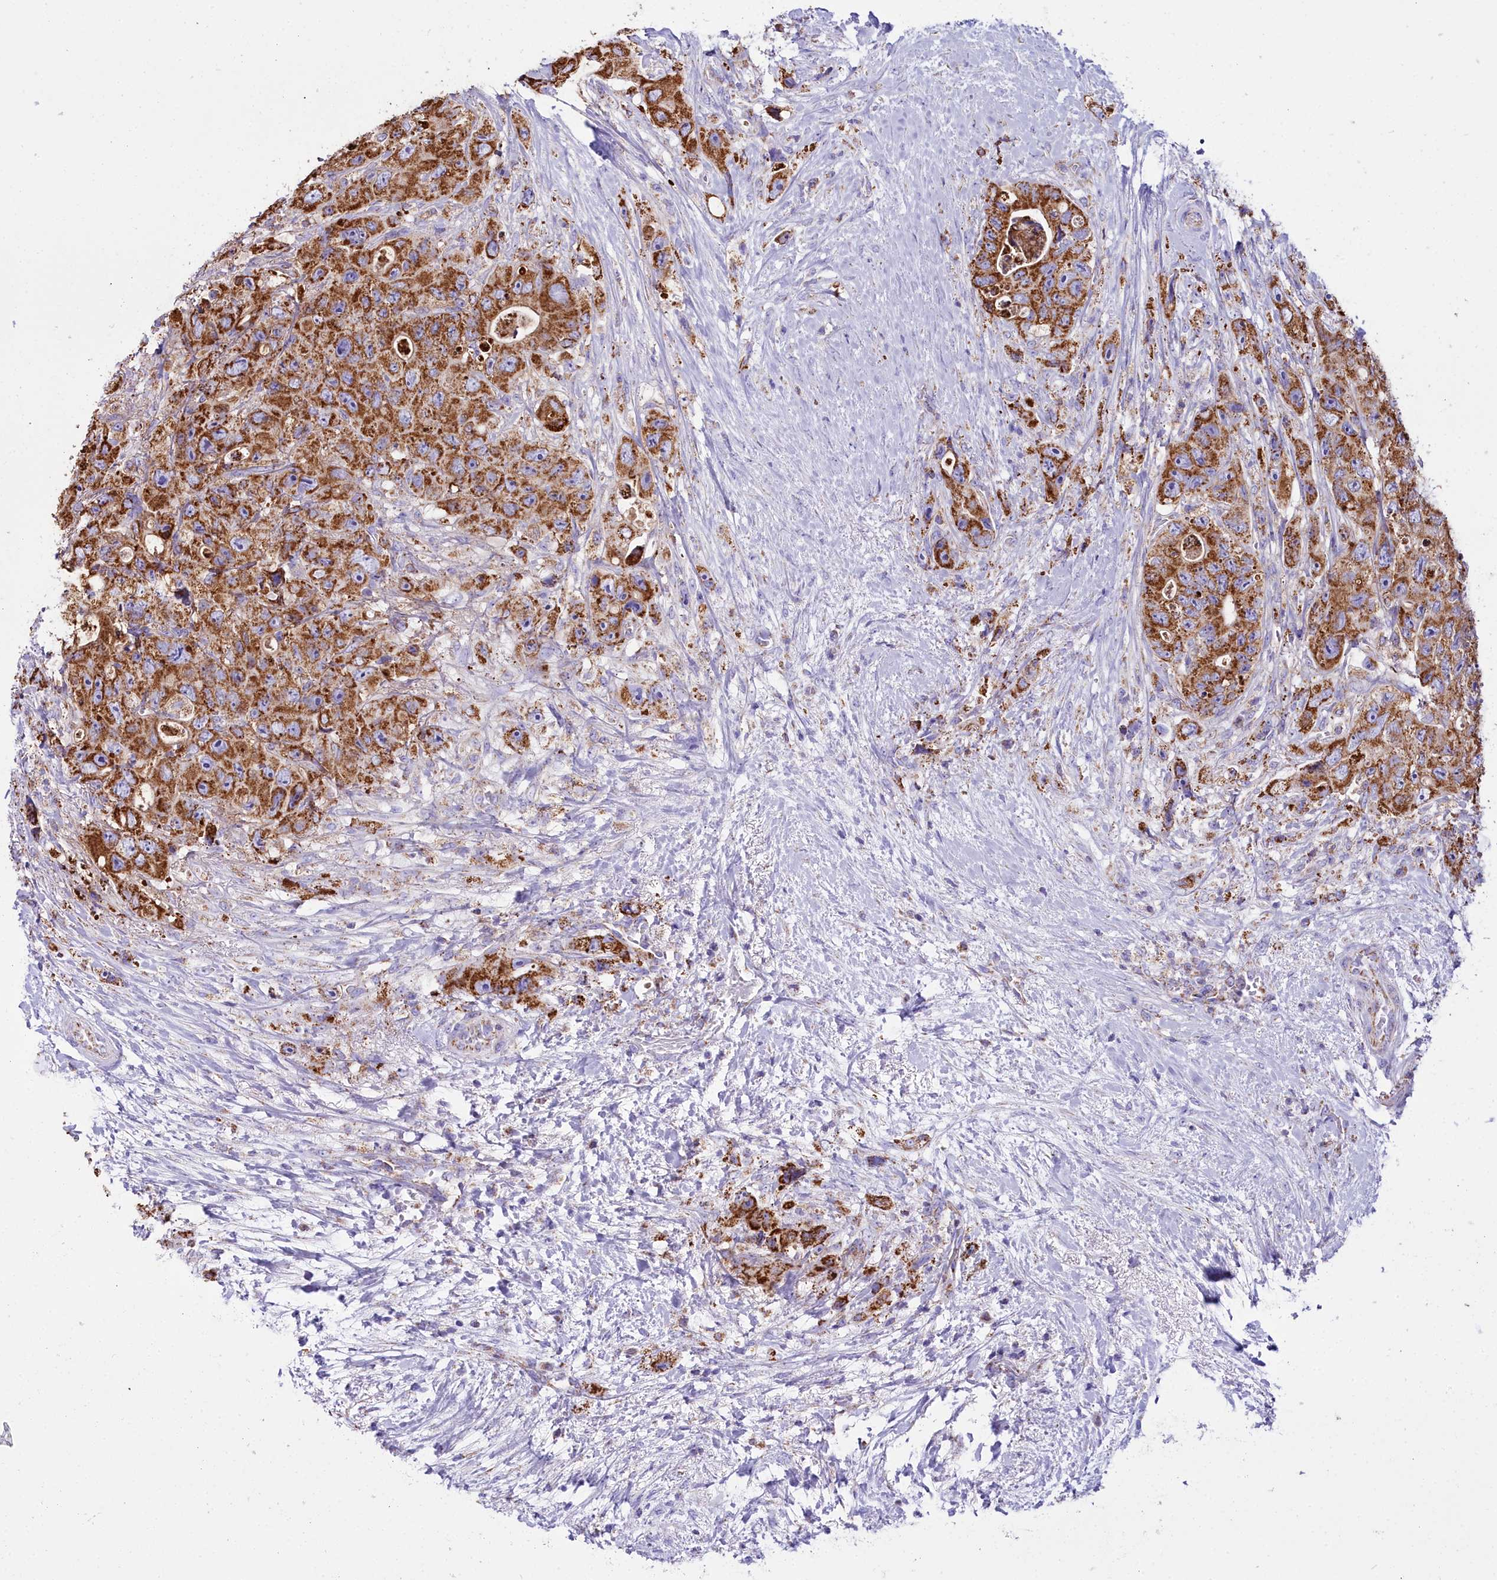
{"staining": {"intensity": "strong", "quantity": ">75%", "location": "cytoplasmic/membranous"}, "tissue": "colorectal cancer", "cell_type": "Tumor cells", "image_type": "cancer", "snomed": [{"axis": "morphology", "description": "Adenocarcinoma, NOS"}, {"axis": "topography", "description": "Colon"}], "caption": "Immunohistochemical staining of colorectal cancer (adenocarcinoma) shows high levels of strong cytoplasmic/membranous expression in about >75% of tumor cells.", "gene": "WDFY3", "patient": {"sex": "female", "age": 46}}